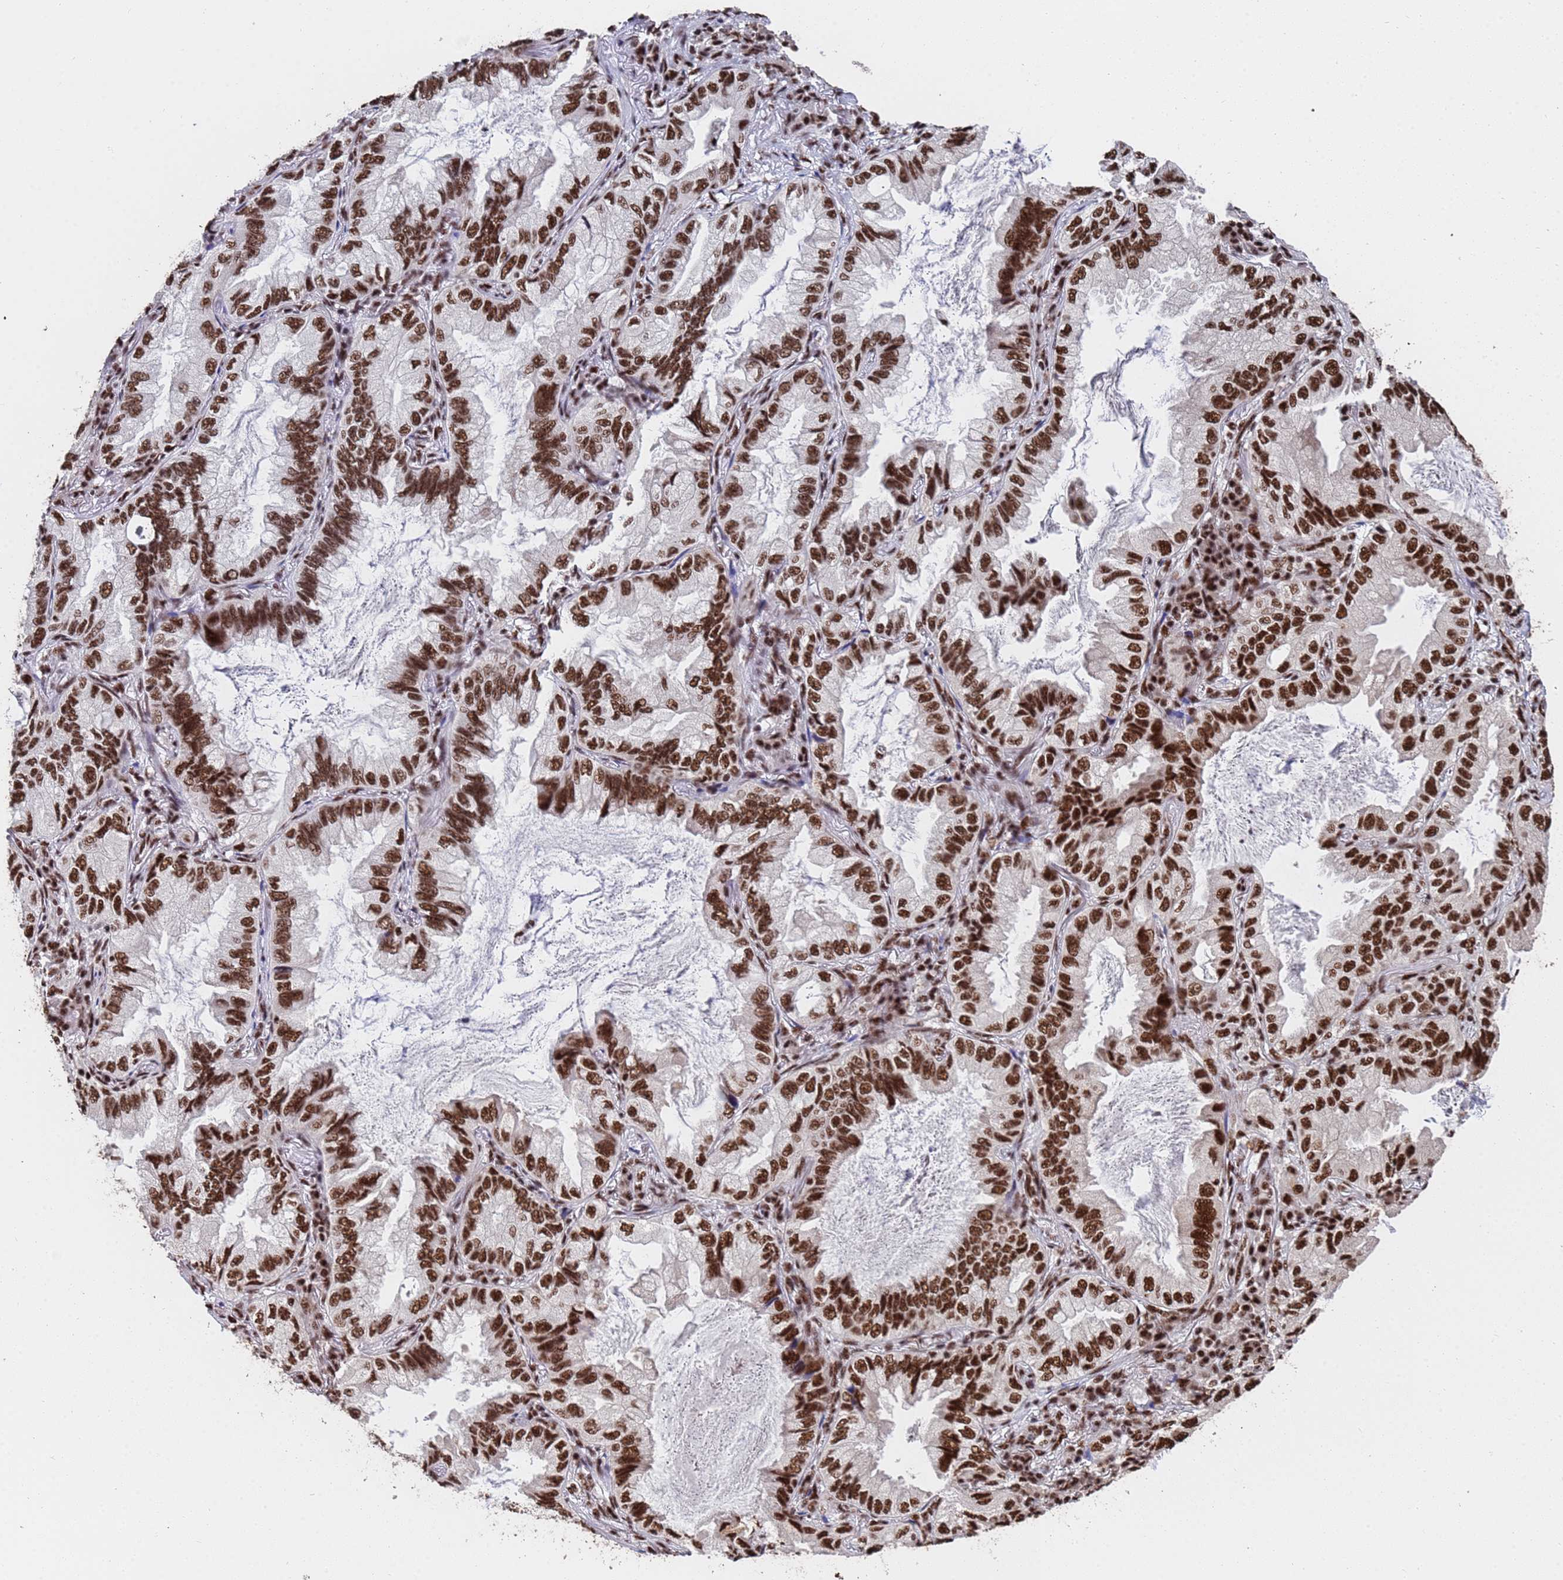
{"staining": {"intensity": "strong", "quantity": ">75%", "location": "nuclear"}, "tissue": "lung cancer", "cell_type": "Tumor cells", "image_type": "cancer", "snomed": [{"axis": "morphology", "description": "Adenocarcinoma, NOS"}, {"axis": "topography", "description": "Lung"}], "caption": "Protein staining of lung cancer (adenocarcinoma) tissue shows strong nuclear staining in approximately >75% of tumor cells. The staining is performed using DAB brown chromogen to label protein expression. The nuclei are counter-stained blue using hematoxylin.", "gene": "SF3B2", "patient": {"sex": "female", "age": 69}}